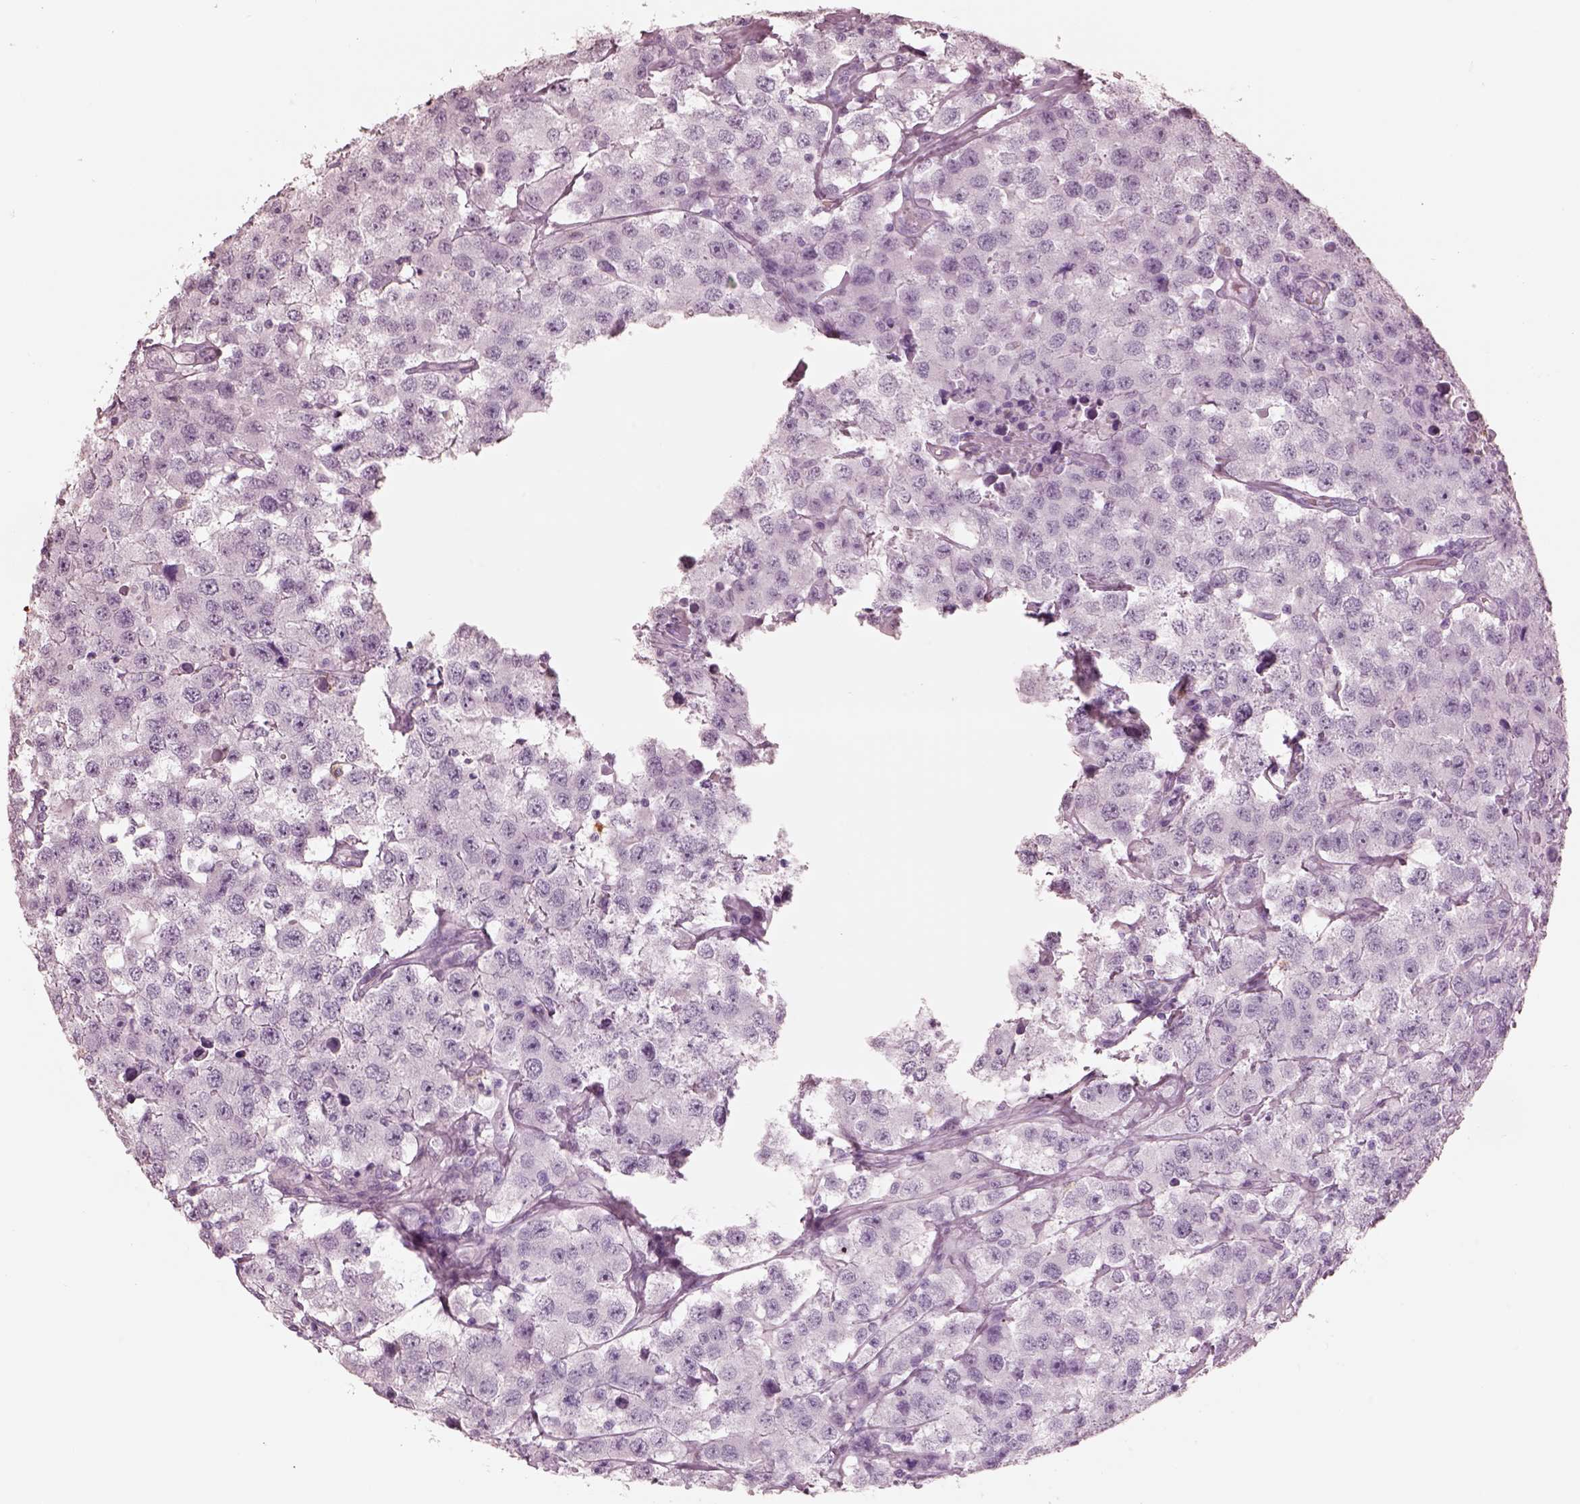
{"staining": {"intensity": "negative", "quantity": "none", "location": "none"}, "tissue": "testis cancer", "cell_type": "Tumor cells", "image_type": "cancer", "snomed": [{"axis": "morphology", "description": "Seminoma, NOS"}, {"axis": "topography", "description": "Testis"}], "caption": "Tumor cells show no significant positivity in testis cancer (seminoma).", "gene": "ELANE", "patient": {"sex": "male", "age": 52}}